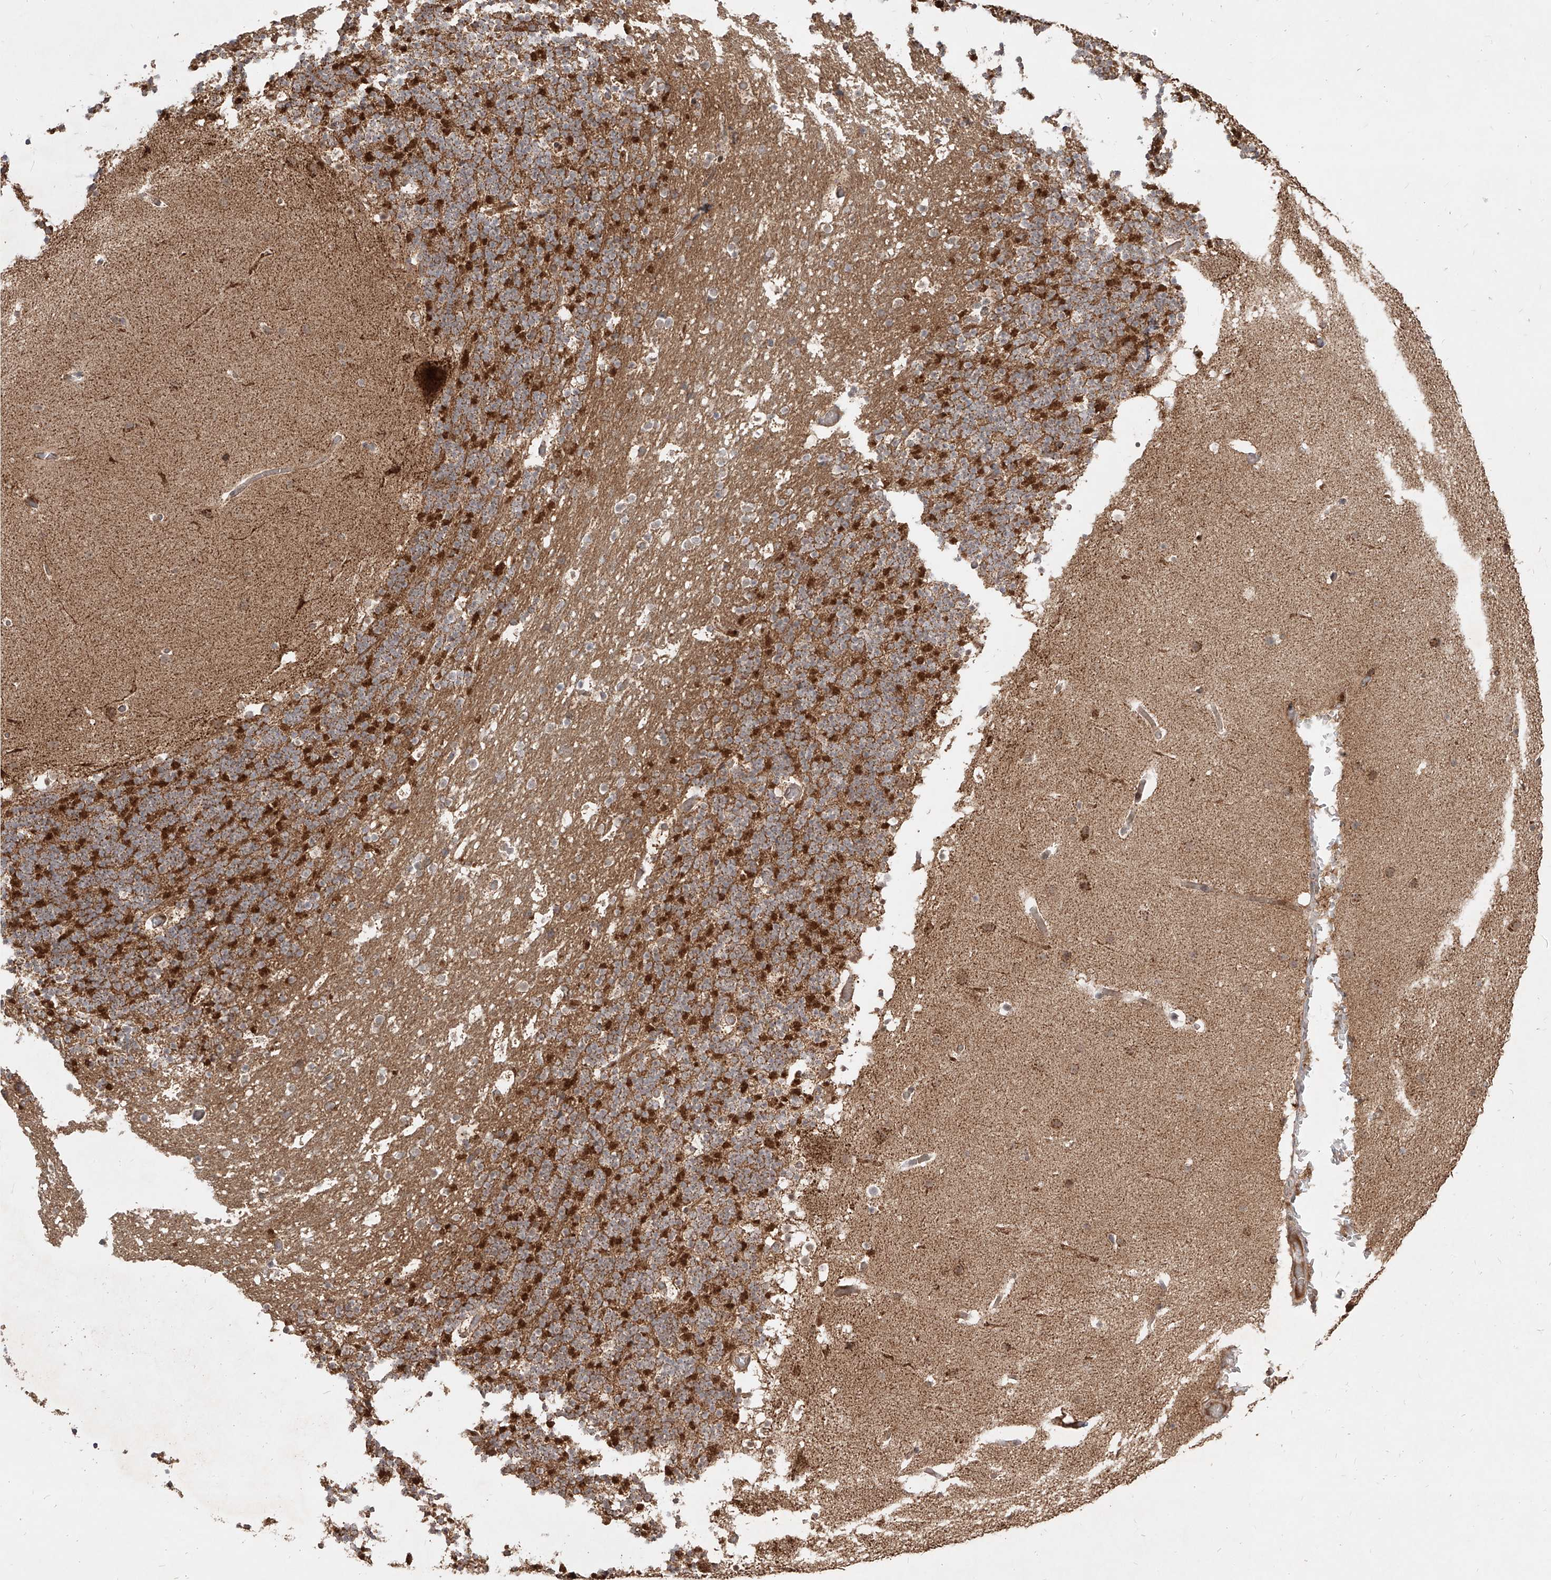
{"staining": {"intensity": "strong", "quantity": "25%-75%", "location": "cytoplasmic/membranous"}, "tissue": "cerebellum", "cell_type": "Cells in granular layer", "image_type": "normal", "snomed": [{"axis": "morphology", "description": "Normal tissue, NOS"}, {"axis": "topography", "description": "Cerebellum"}], "caption": "High-magnification brightfield microscopy of unremarkable cerebellum stained with DAB (brown) and counterstained with hematoxylin (blue). cells in granular layer exhibit strong cytoplasmic/membranous staining is present in approximately25%-75% of cells. (DAB IHC, brown staining for protein, blue staining for nuclei).", "gene": "AIM2", "patient": {"sex": "male", "age": 57}}